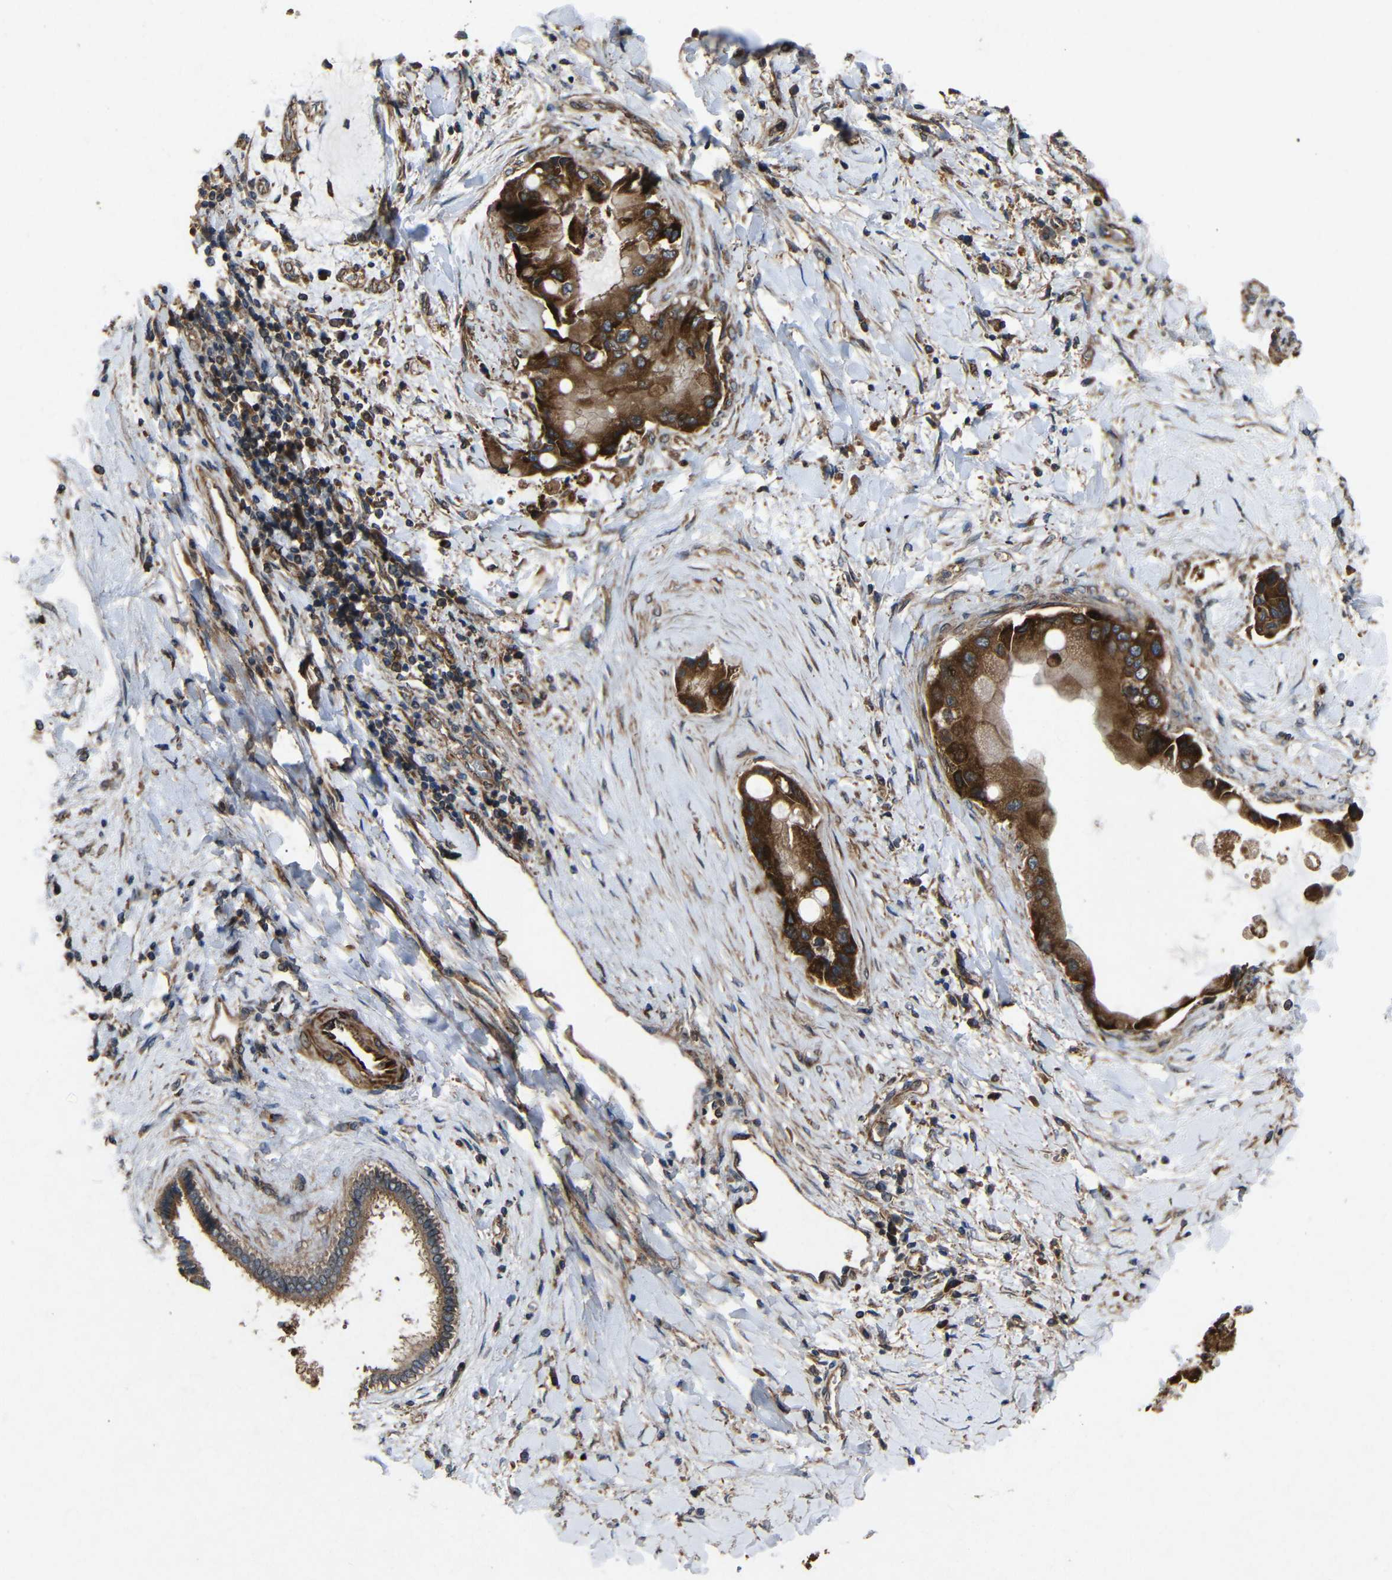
{"staining": {"intensity": "strong", "quantity": ">75%", "location": "cytoplasmic/membranous"}, "tissue": "liver cancer", "cell_type": "Tumor cells", "image_type": "cancer", "snomed": [{"axis": "morphology", "description": "Cholangiocarcinoma"}, {"axis": "topography", "description": "Liver"}], "caption": "The photomicrograph exhibits immunohistochemical staining of liver cholangiocarcinoma. There is strong cytoplasmic/membranous positivity is present in about >75% of tumor cells.", "gene": "EIF2S1", "patient": {"sex": "male", "age": 50}}